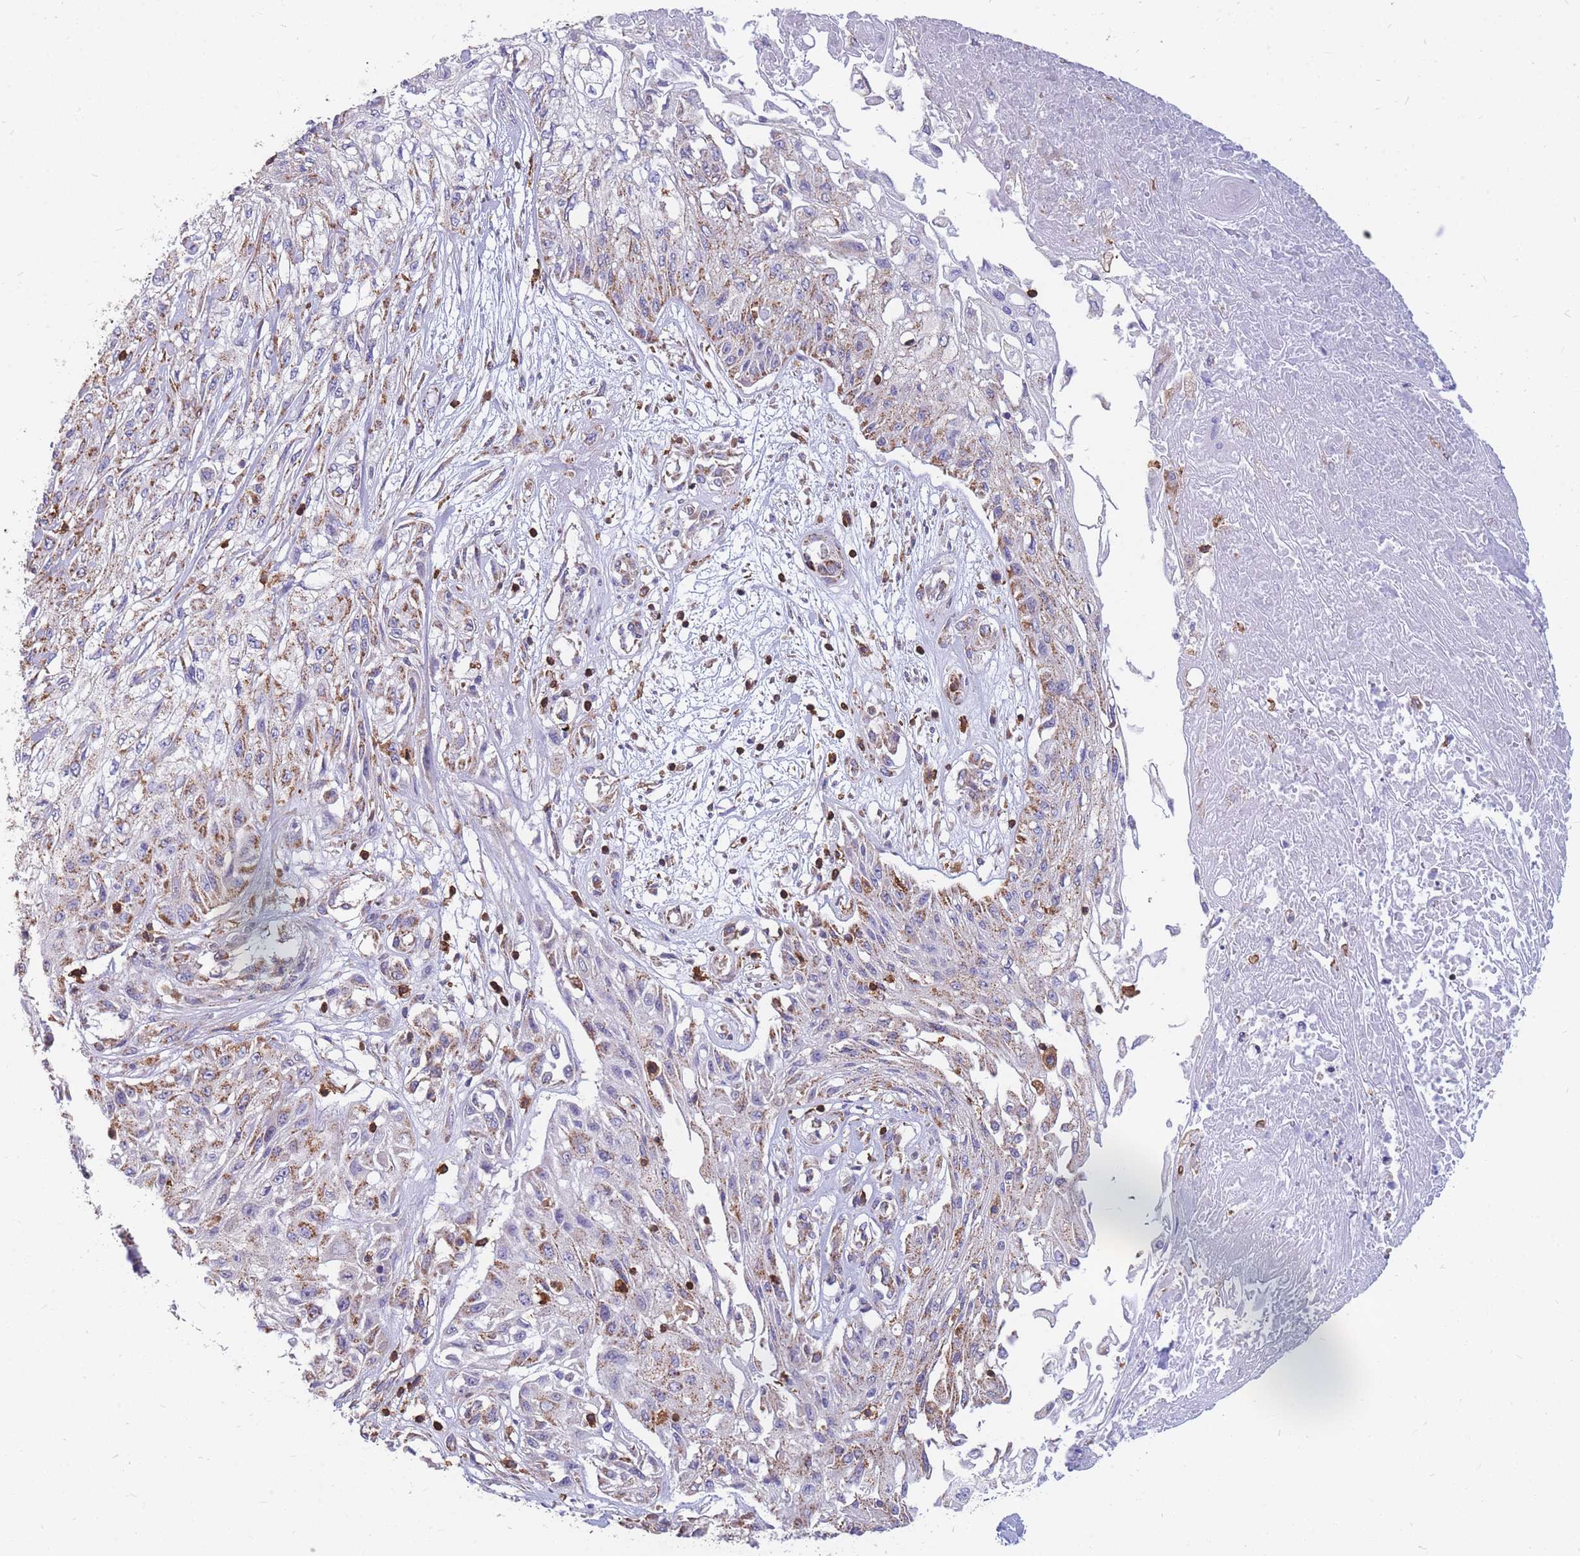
{"staining": {"intensity": "moderate", "quantity": "<25%", "location": "cytoplasmic/membranous"}, "tissue": "skin cancer", "cell_type": "Tumor cells", "image_type": "cancer", "snomed": [{"axis": "morphology", "description": "Squamous cell carcinoma, NOS"}, {"axis": "morphology", "description": "Squamous cell carcinoma, metastatic, NOS"}, {"axis": "topography", "description": "Skin"}, {"axis": "topography", "description": "Lymph node"}], "caption": "Protein expression analysis of skin squamous cell carcinoma exhibits moderate cytoplasmic/membranous positivity in about <25% of tumor cells.", "gene": "MRPL54", "patient": {"sex": "male", "age": 75}}